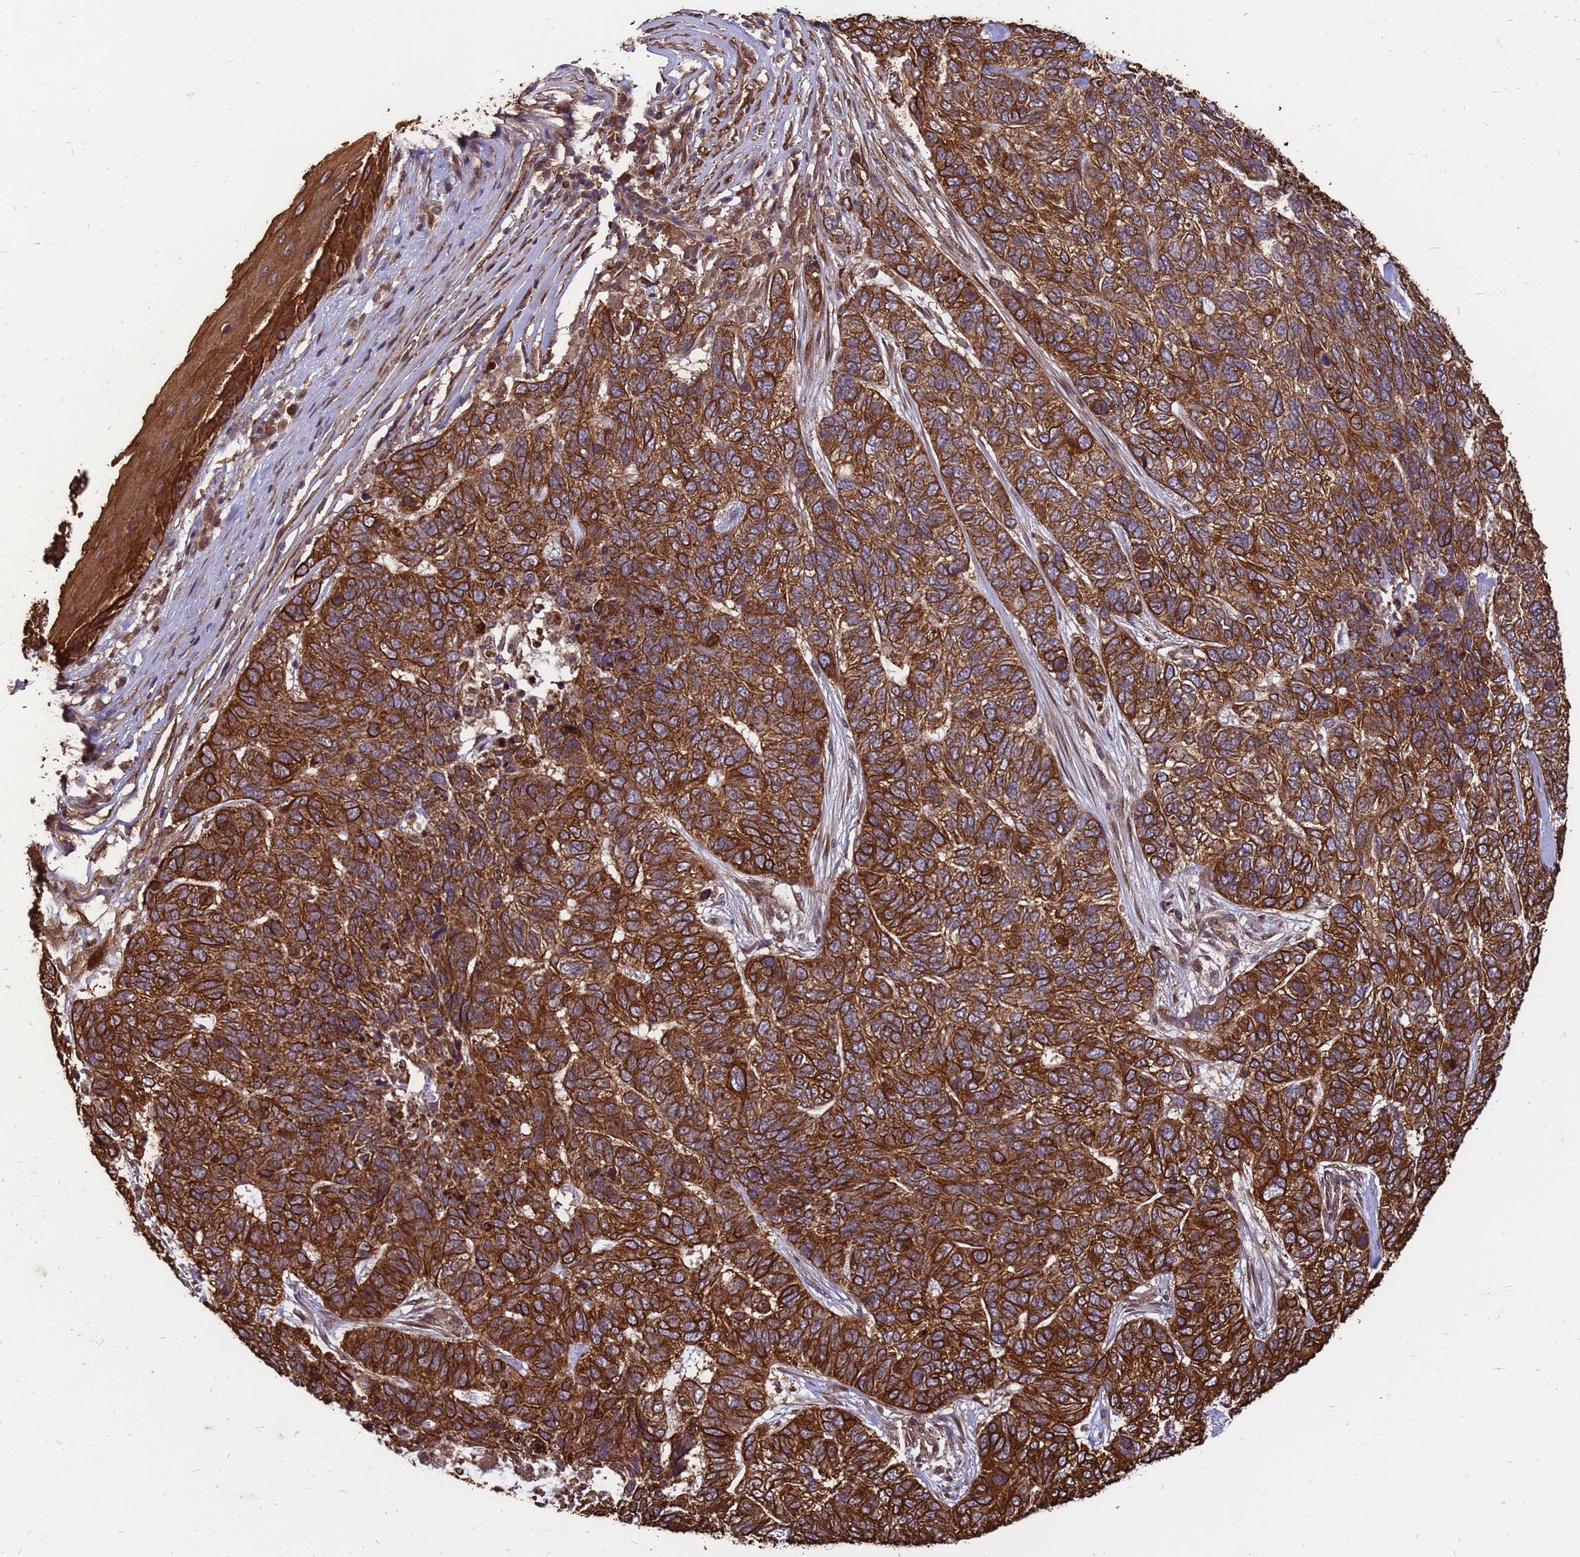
{"staining": {"intensity": "strong", "quantity": ">75%", "location": "cytoplasmic/membranous"}, "tissue": "skin cancer", "cell_type": "Tumor cells", "image_type": "cancer", "snomed": [{"axis": "morphology", "description": "Basal cell carcinoma"}, {"axis": "topography", "description": "Skin"}], "caption": "Skin cancer (basal cell carcinoma) was stained to show a protein in brown. There is high levels of strong cytoplasmic/membranous staining in approximately >75% of tumor cells.", "gene": "ZNF618", "patient": {"sex": "female", "age": 65}}